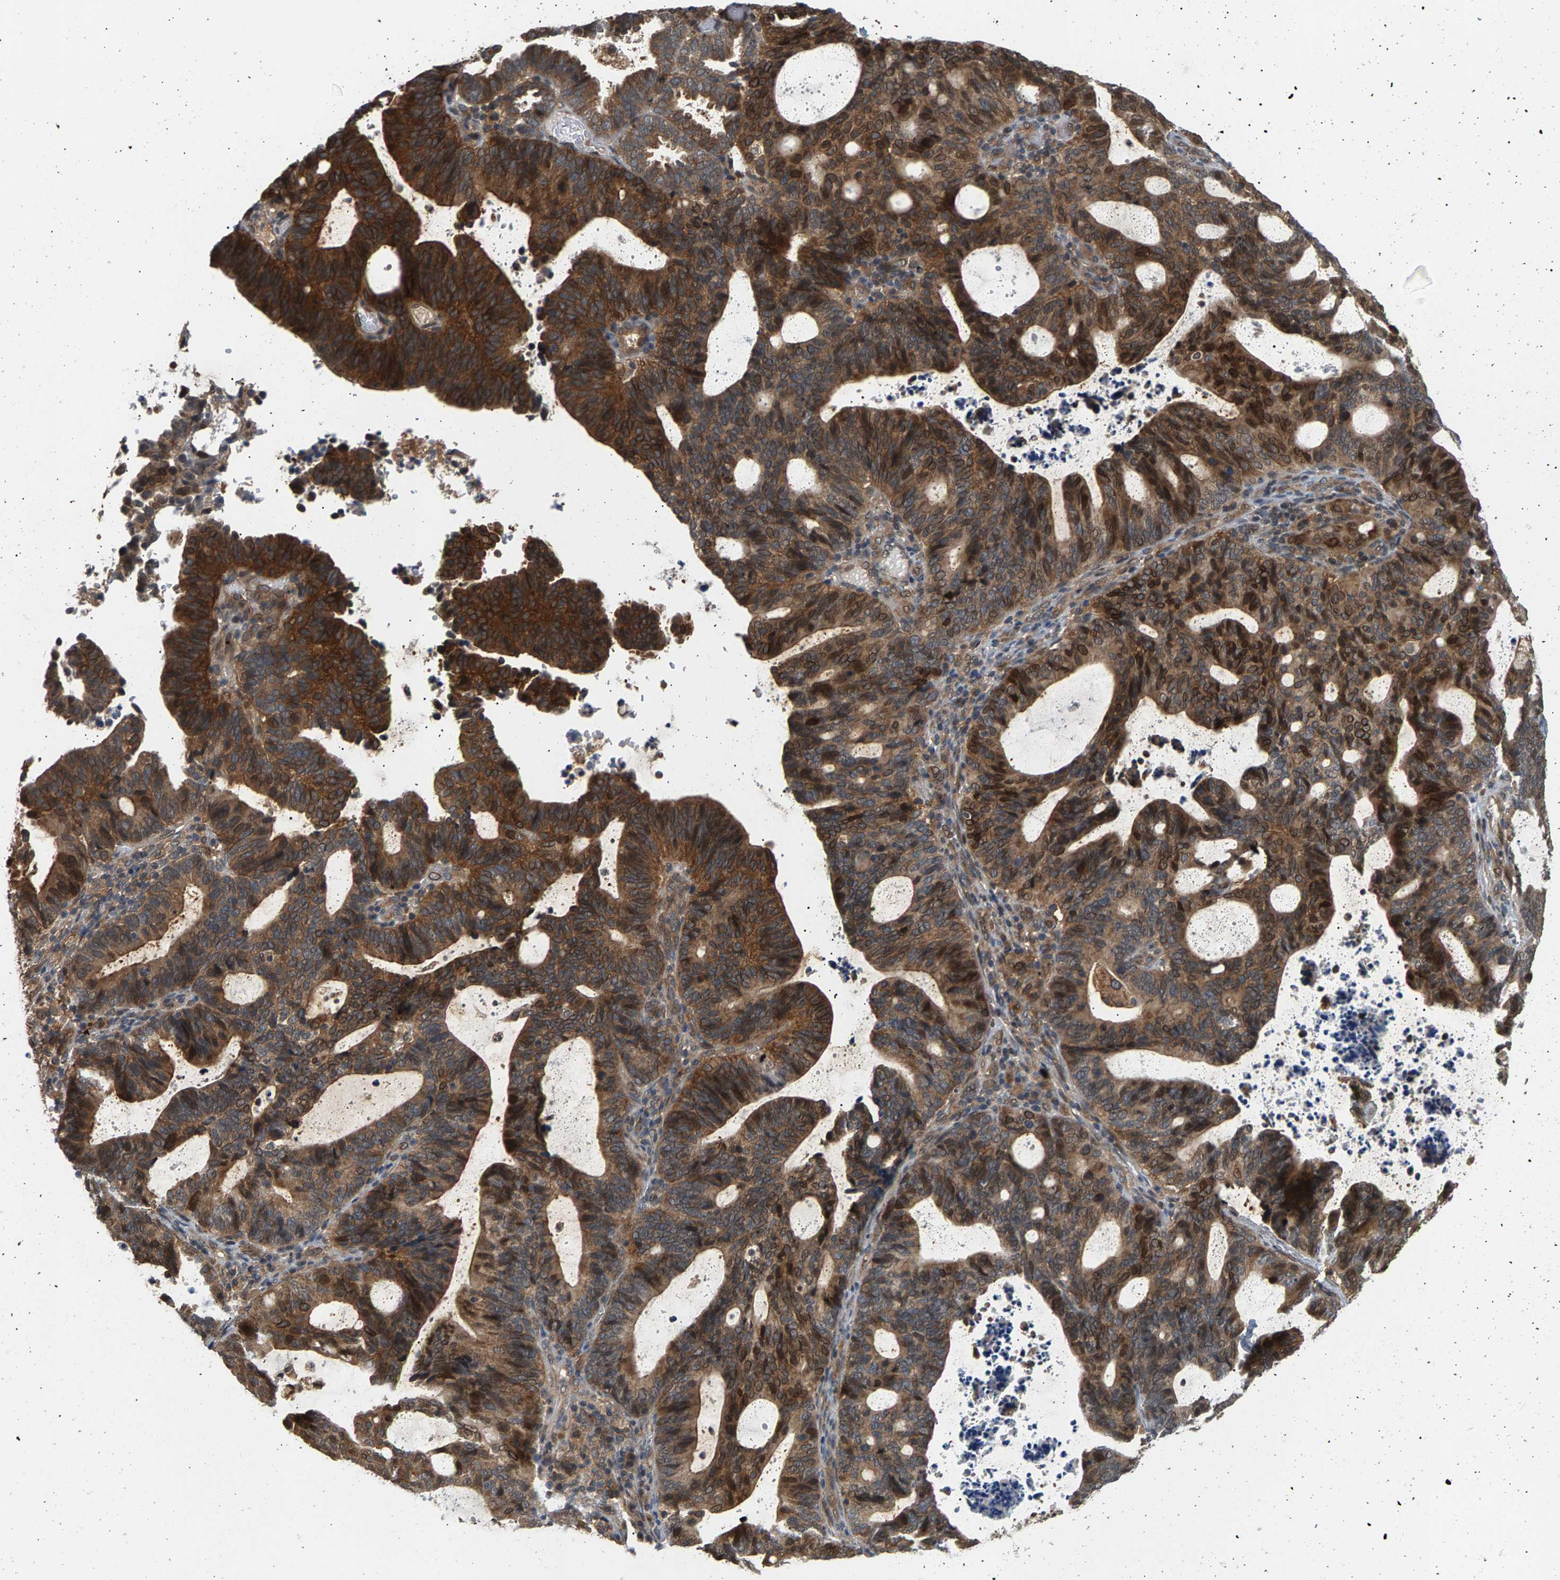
{"staining": {"intensity": "strong", "quantity": ">75%", "location": "cytoplasmic/membranous"}, "tissue": "endometrial cancer", "cell_type": "Tumor cells", "image_type": "cancer", "snomed": [{"axis": "morphology", "description": "Adenocarcinoma, NOS"}, {"axis": "topography", "description": "Uterus"}], "caption": "A histopathology image of endometrial adenocarcinoma stained for a protein reveals strong cytoplasmic/membranous brown staining in tumor cells.", "gene": "MAP2K5", "patient": {"sex": "female", "age": 83}}